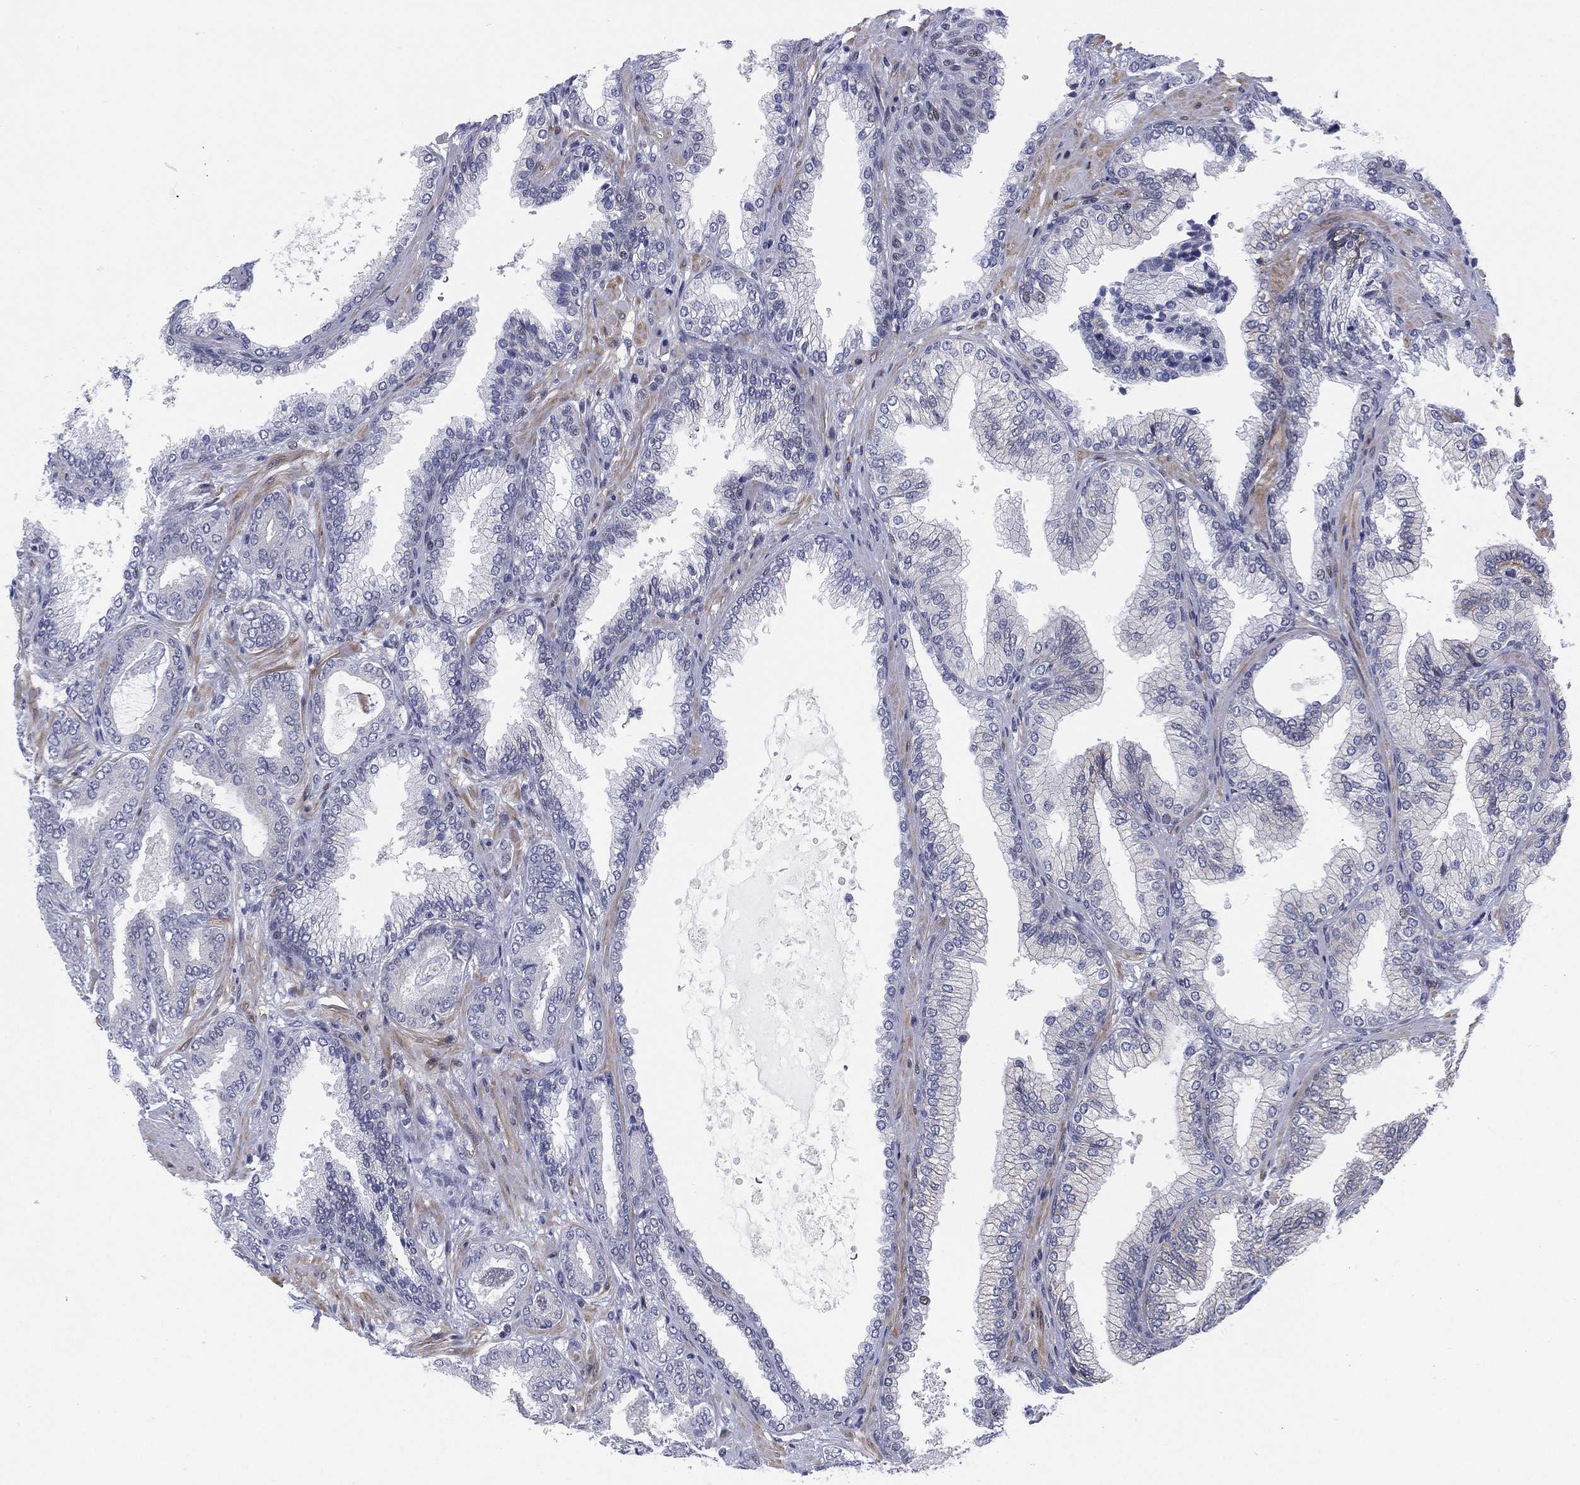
{"staining": {"intensity": "negative", "quantity": "none", "location": "none"}, "tissue": "prostate cancer", "cell_type": "Tumor cells", "image_type": "cancer", "snomed": [{"axis": "morphology", "description": "Adenocarcinoma, Low grade"}, {"axis": "topography", "description": "Prostate"}], "caption": "High magnification brightfield microscopy of prostate cancer (adenocarcinoma (low-grade)) stained with DAB (brown) and counterstained with hematoxylin (blue): tumor cells show no significant positivity.", "gene": "SLC4A4", "patient": {"sex": "male", "age": 68}}